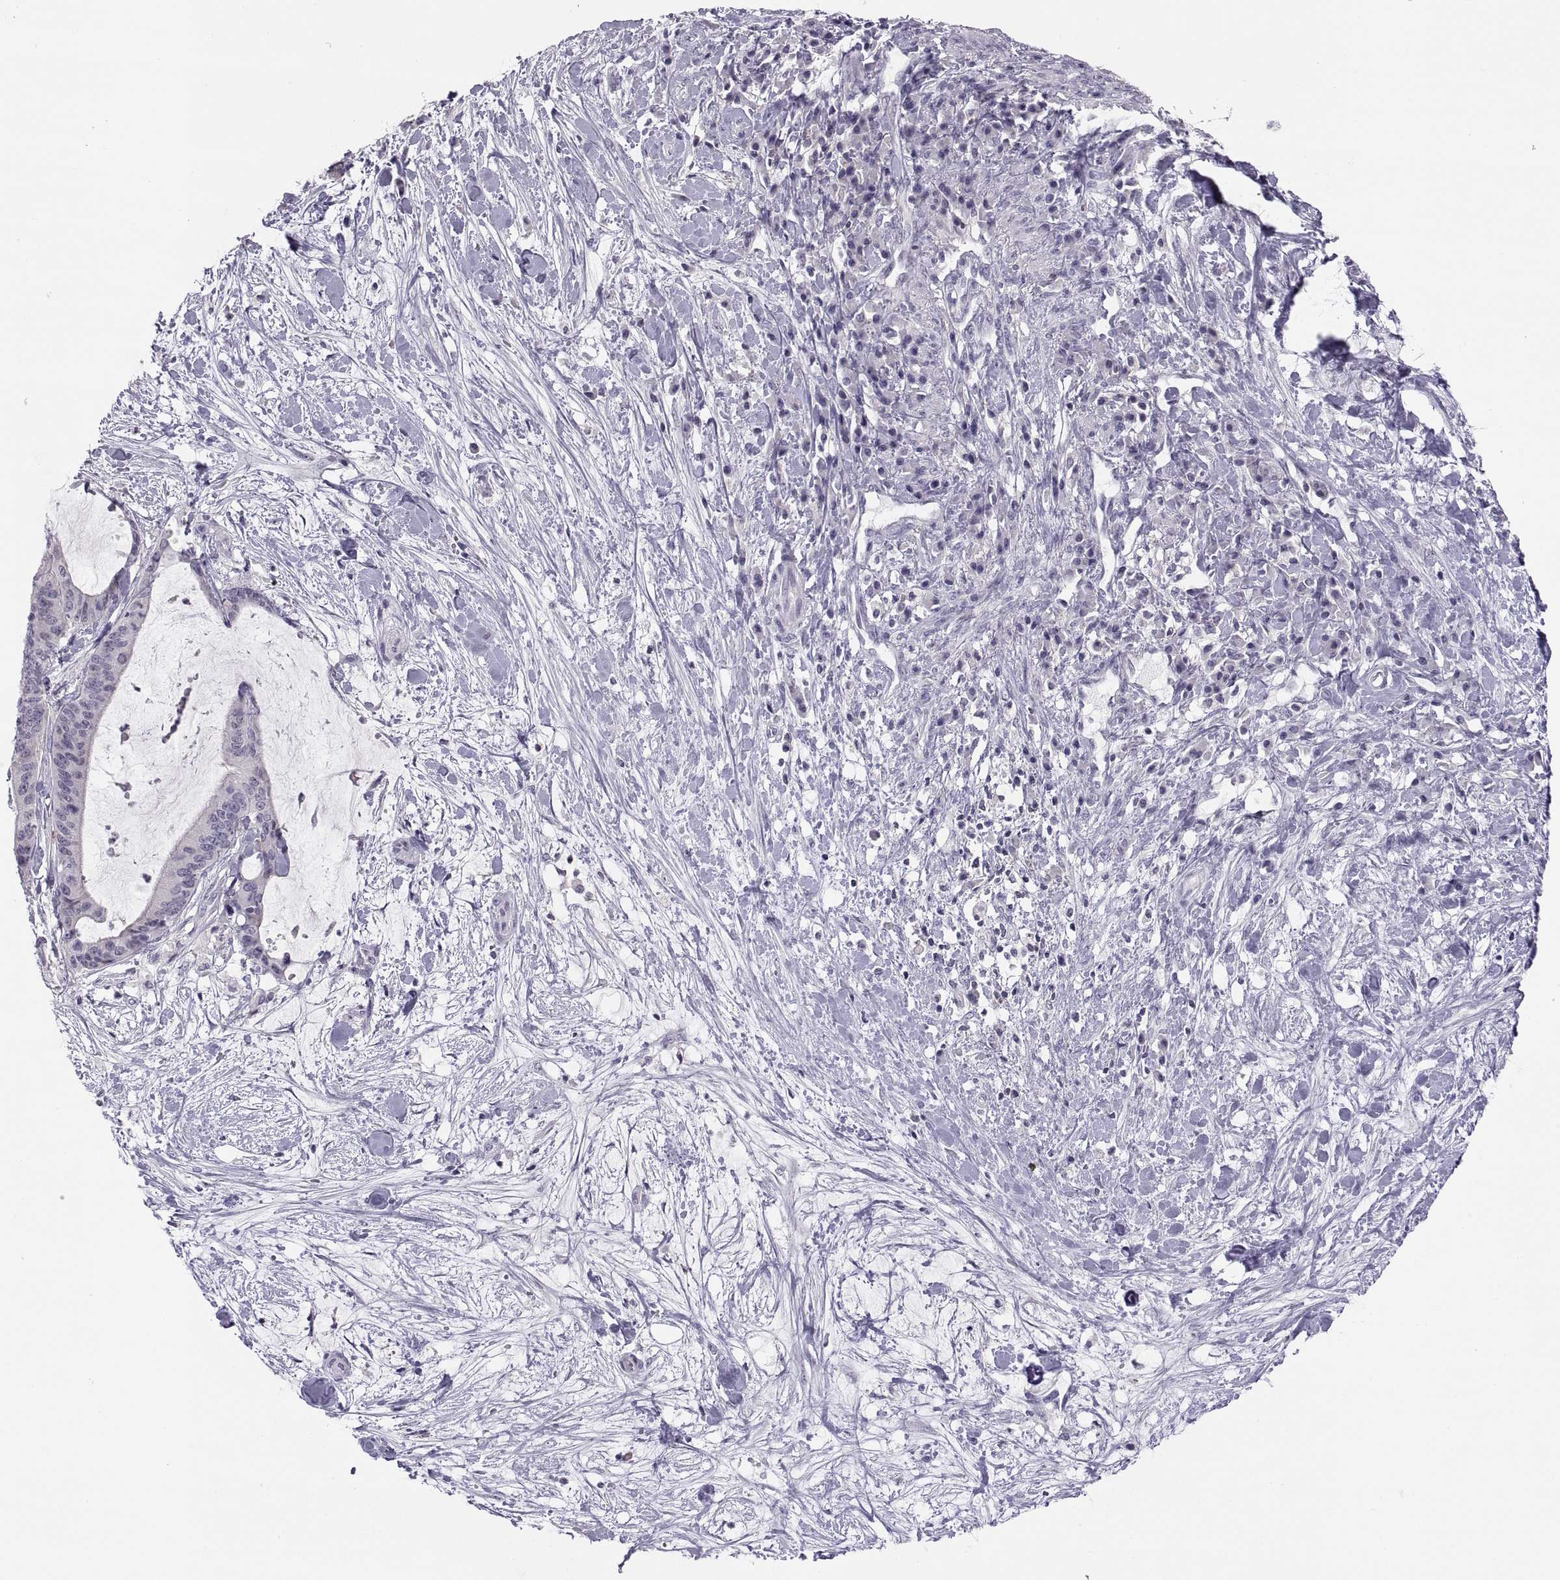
{"staining": {"intensity": "negative", "quantity": "none", "location": "none"}, "tissue": "liver cancer", "cell_type": "Tumor cells", "image_type": "cancer", "snomed": [{"axis": "morphology", "description": "Cholangiocarcinoma"}, {"axis": "topography", "description": "Liver"}], "caption": "This is an immunohistochemistry (IHC) micrograph of human cholangiocarcinoma (liver). There is no expression in tumor cells.", "gene": "TTC21A", "patient": {"sex": "female", "age": 73}}